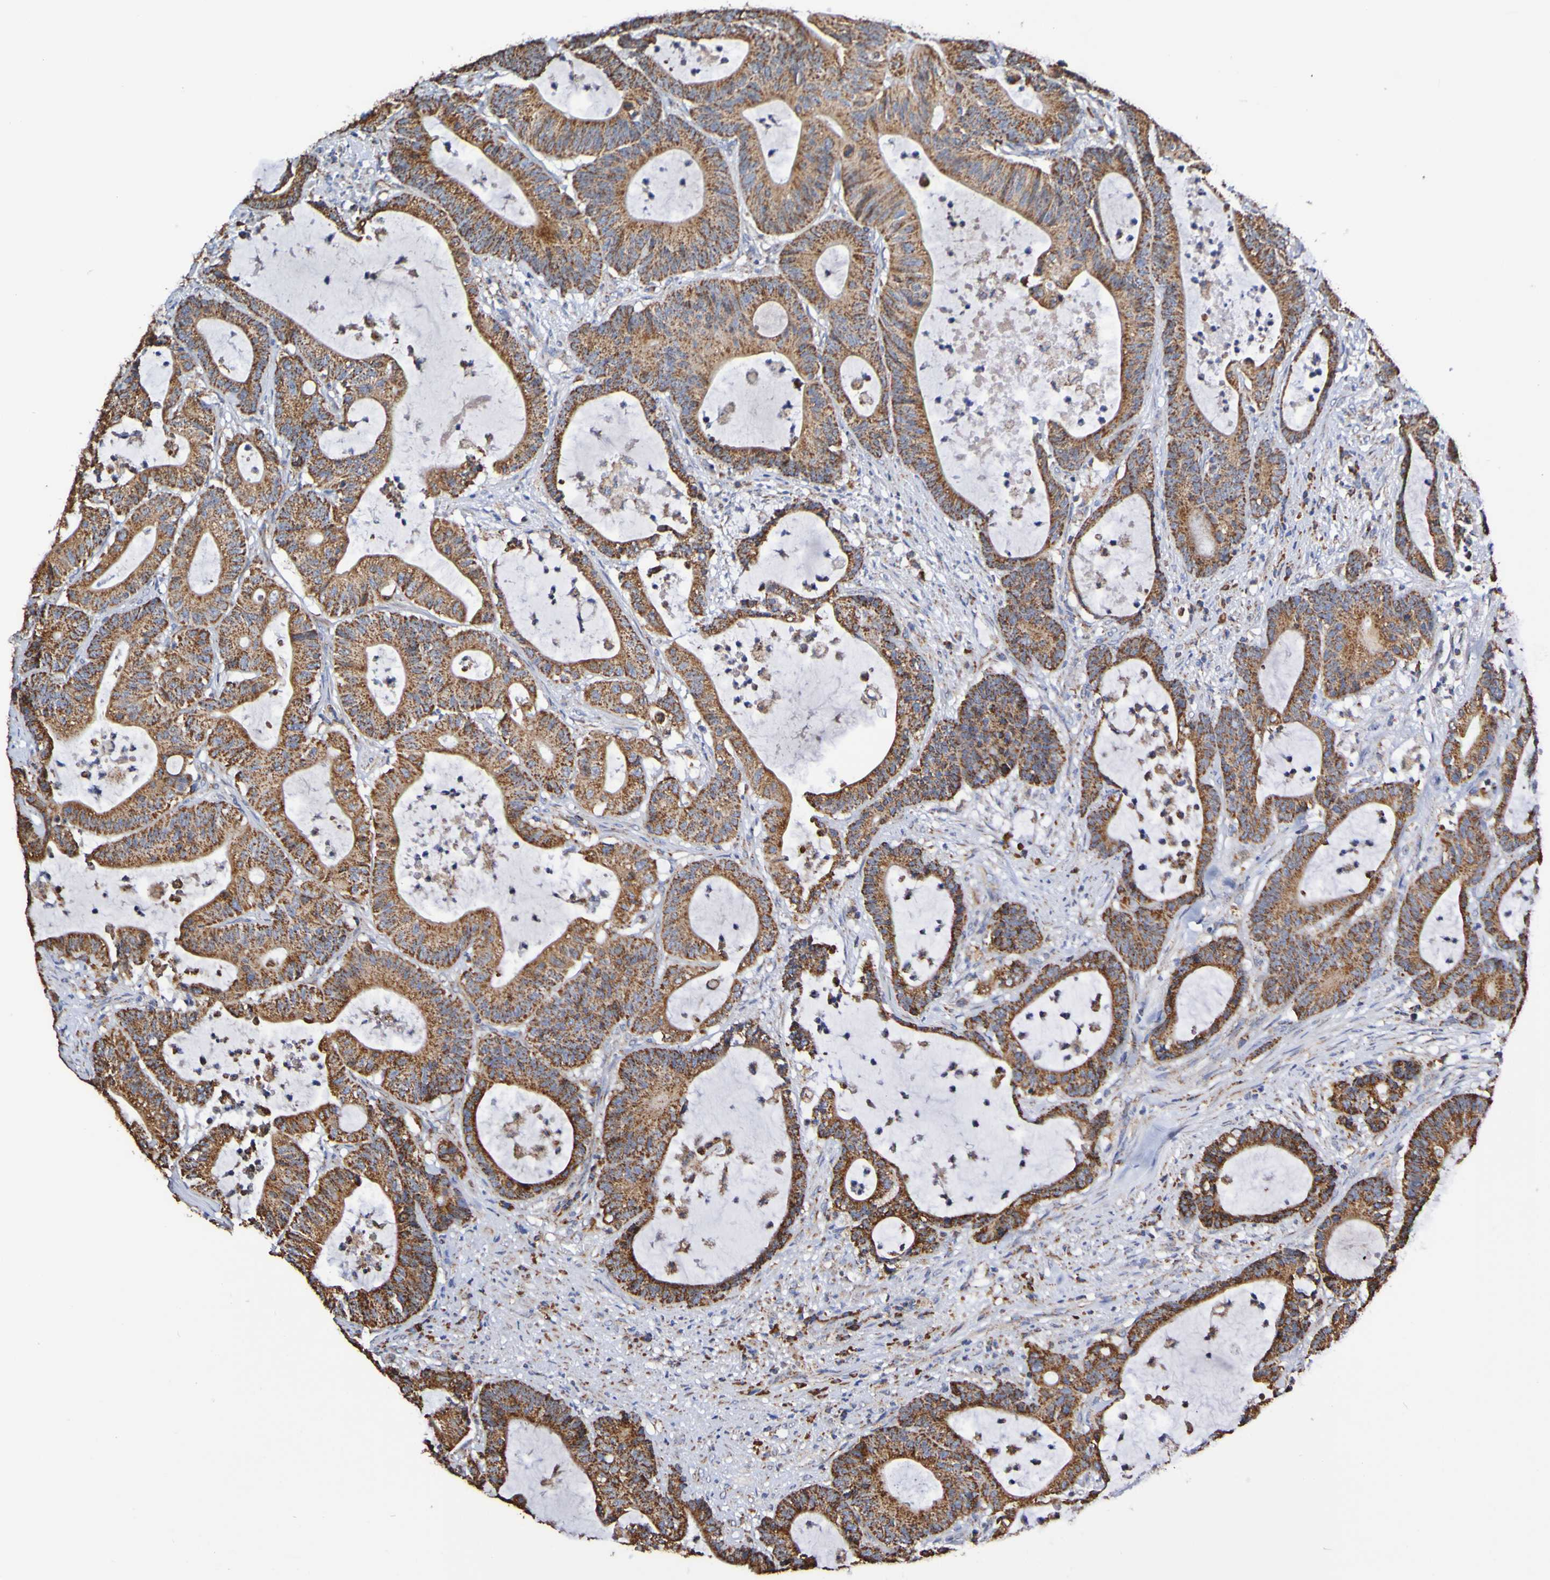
{"staining": {"intensity": "strong", "quantity": ">75%", "location": "cytoplasmic/membranous"}, "tissue": "colorectal cancer", "cell_type": "Tumor cells", "image_type": "cancer", "snomed": [{"axis": "morphology", "description": "Adenocarcinoma, NOS"}, {"axis": "topography", "description": "Colon"}], "caption": "The photomicrograph demonstrates staining of colorectal adenocarcinoma, revealing strong cytoplasmic/membranous protein positivity (brown color) within tumor cells.", "gene": "IL18R1", "patient": {"sex": "female", "age": 84}}